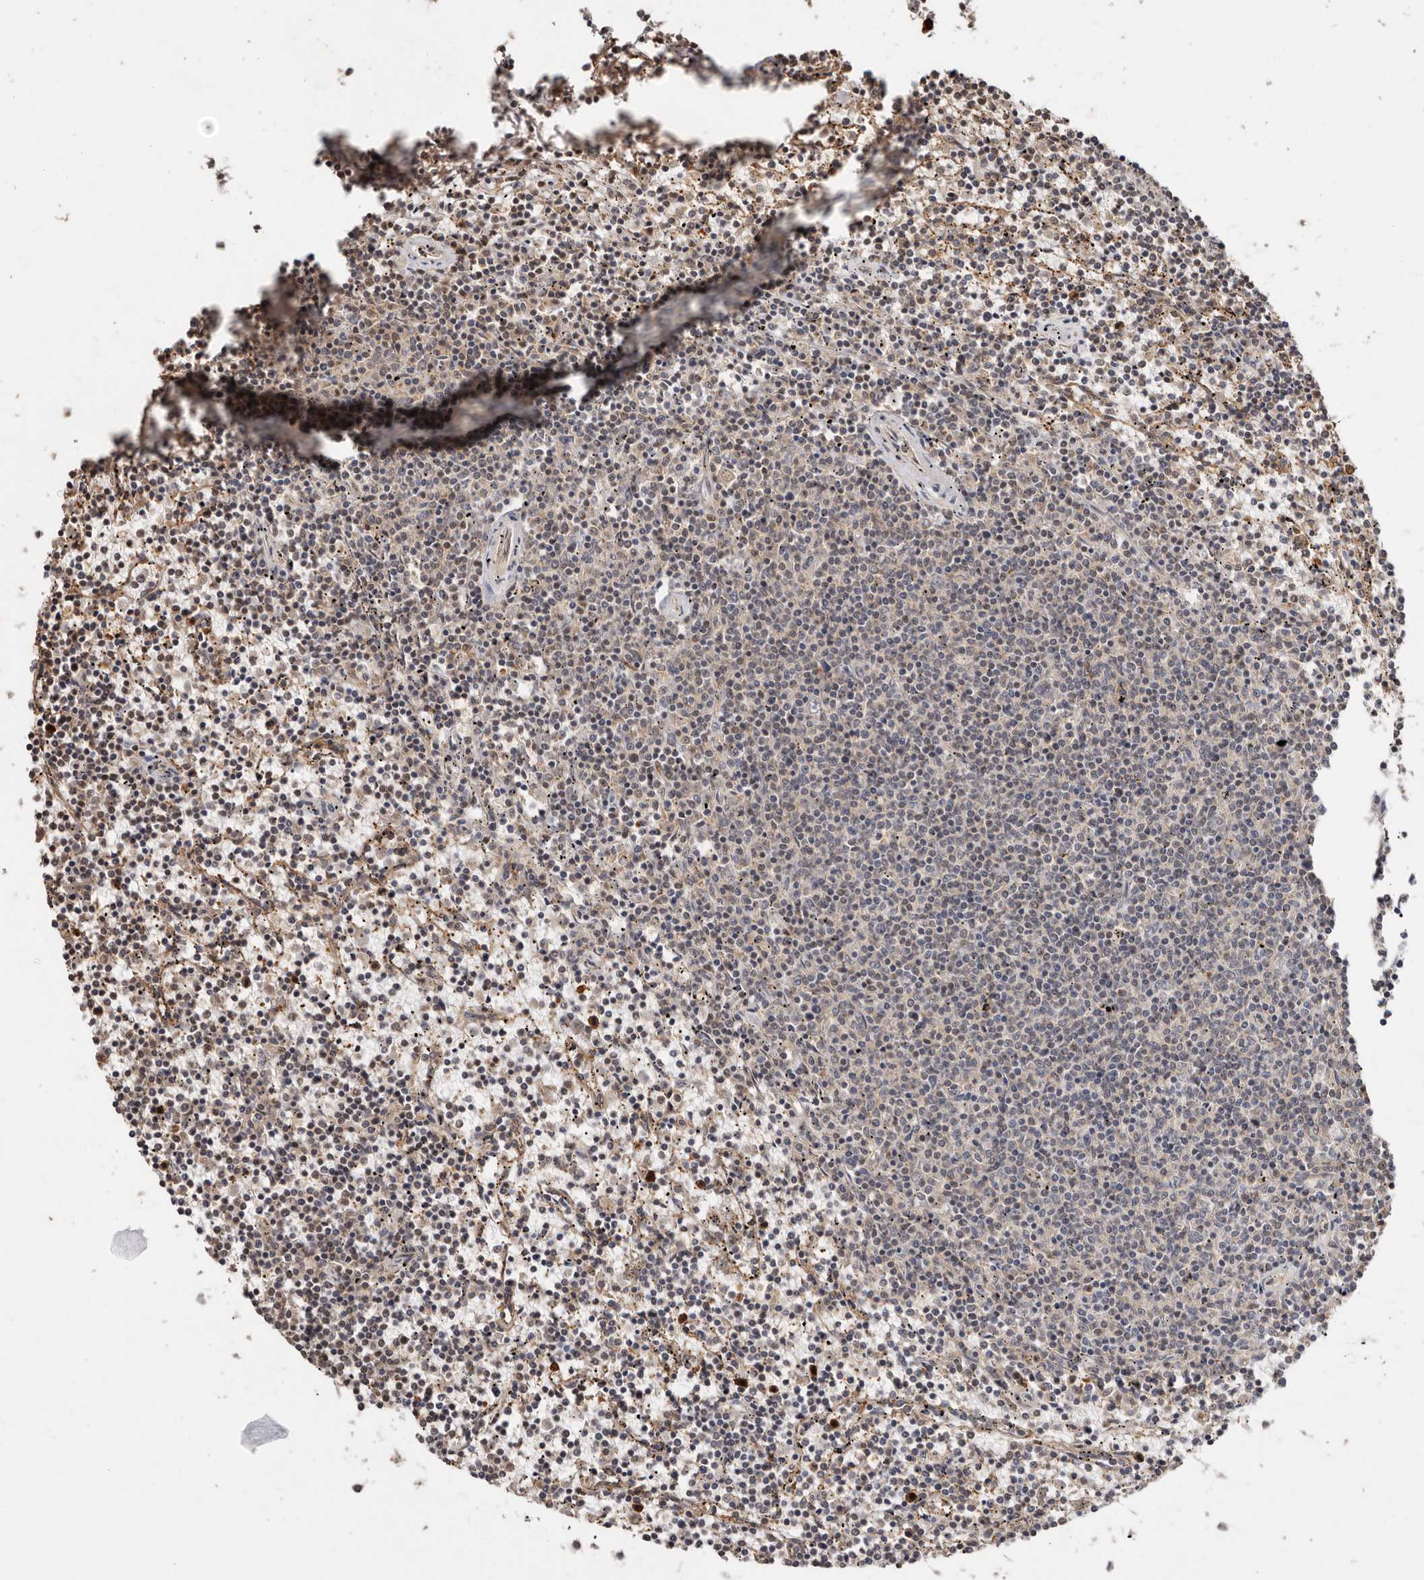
{"staining": {"intensity": "negative", "quantity": "none", "location": "none"}, "tissue": "lymphoma", "cell_type": "Tumor cells", "image_type": "cancer", "snomed": [{"axis": "morphology", "description": "Malignant lymphoma, non-Hodgkin's type, Low grade"}, {"axis": "topography", "description": "Spleen"}], "caption": "Immunohistochemistry (IHC) image of human low-grade malignant lymphoma, non-Hodgkin's type stained for a protein (brown), which demonstrates no expression in tumor cells. (Brightfield microscopy of DAB (3,3'-diaminobenzidine) IHC at high magnification).", "gene": "RSPO2", "patient": {"sex": "female", "age": 50}}